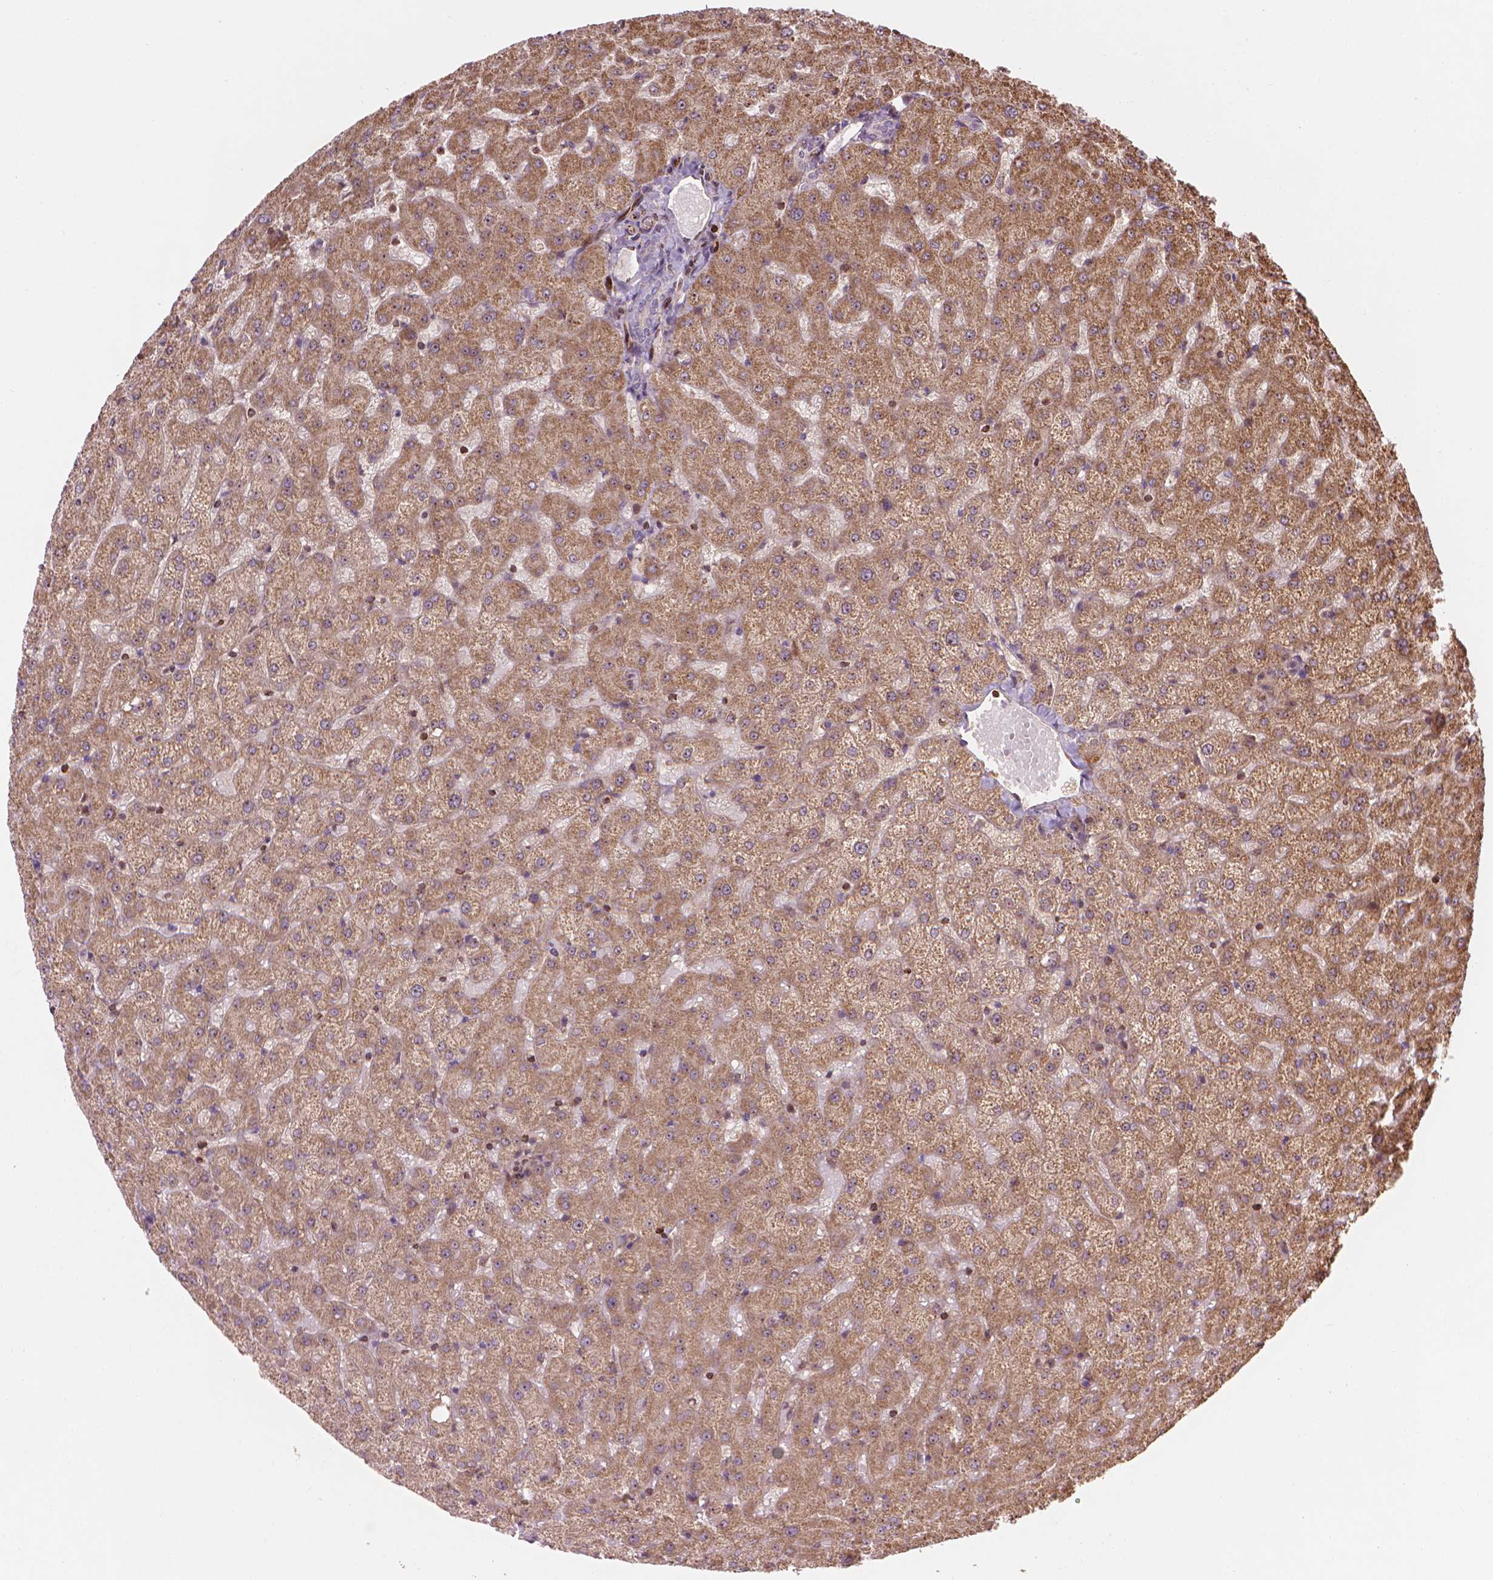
{"staining": {"intensity": "negative", "quantity": "none", "location": "none"}, "tissue": "liver", "cell_type": "Cholangiocytes", "image_type": "normal", "snomed": [{"axis": "morphology", "description": "Normal tissue, NOS"}, {"axis": "topography", "description": "Liver"}], "caption": "This is an IHC histopathology image of benign human liver. There is no positivity in cholangiocytes.", "gene": "SMC2", "patient": {"sex": "female", "age": 50}}